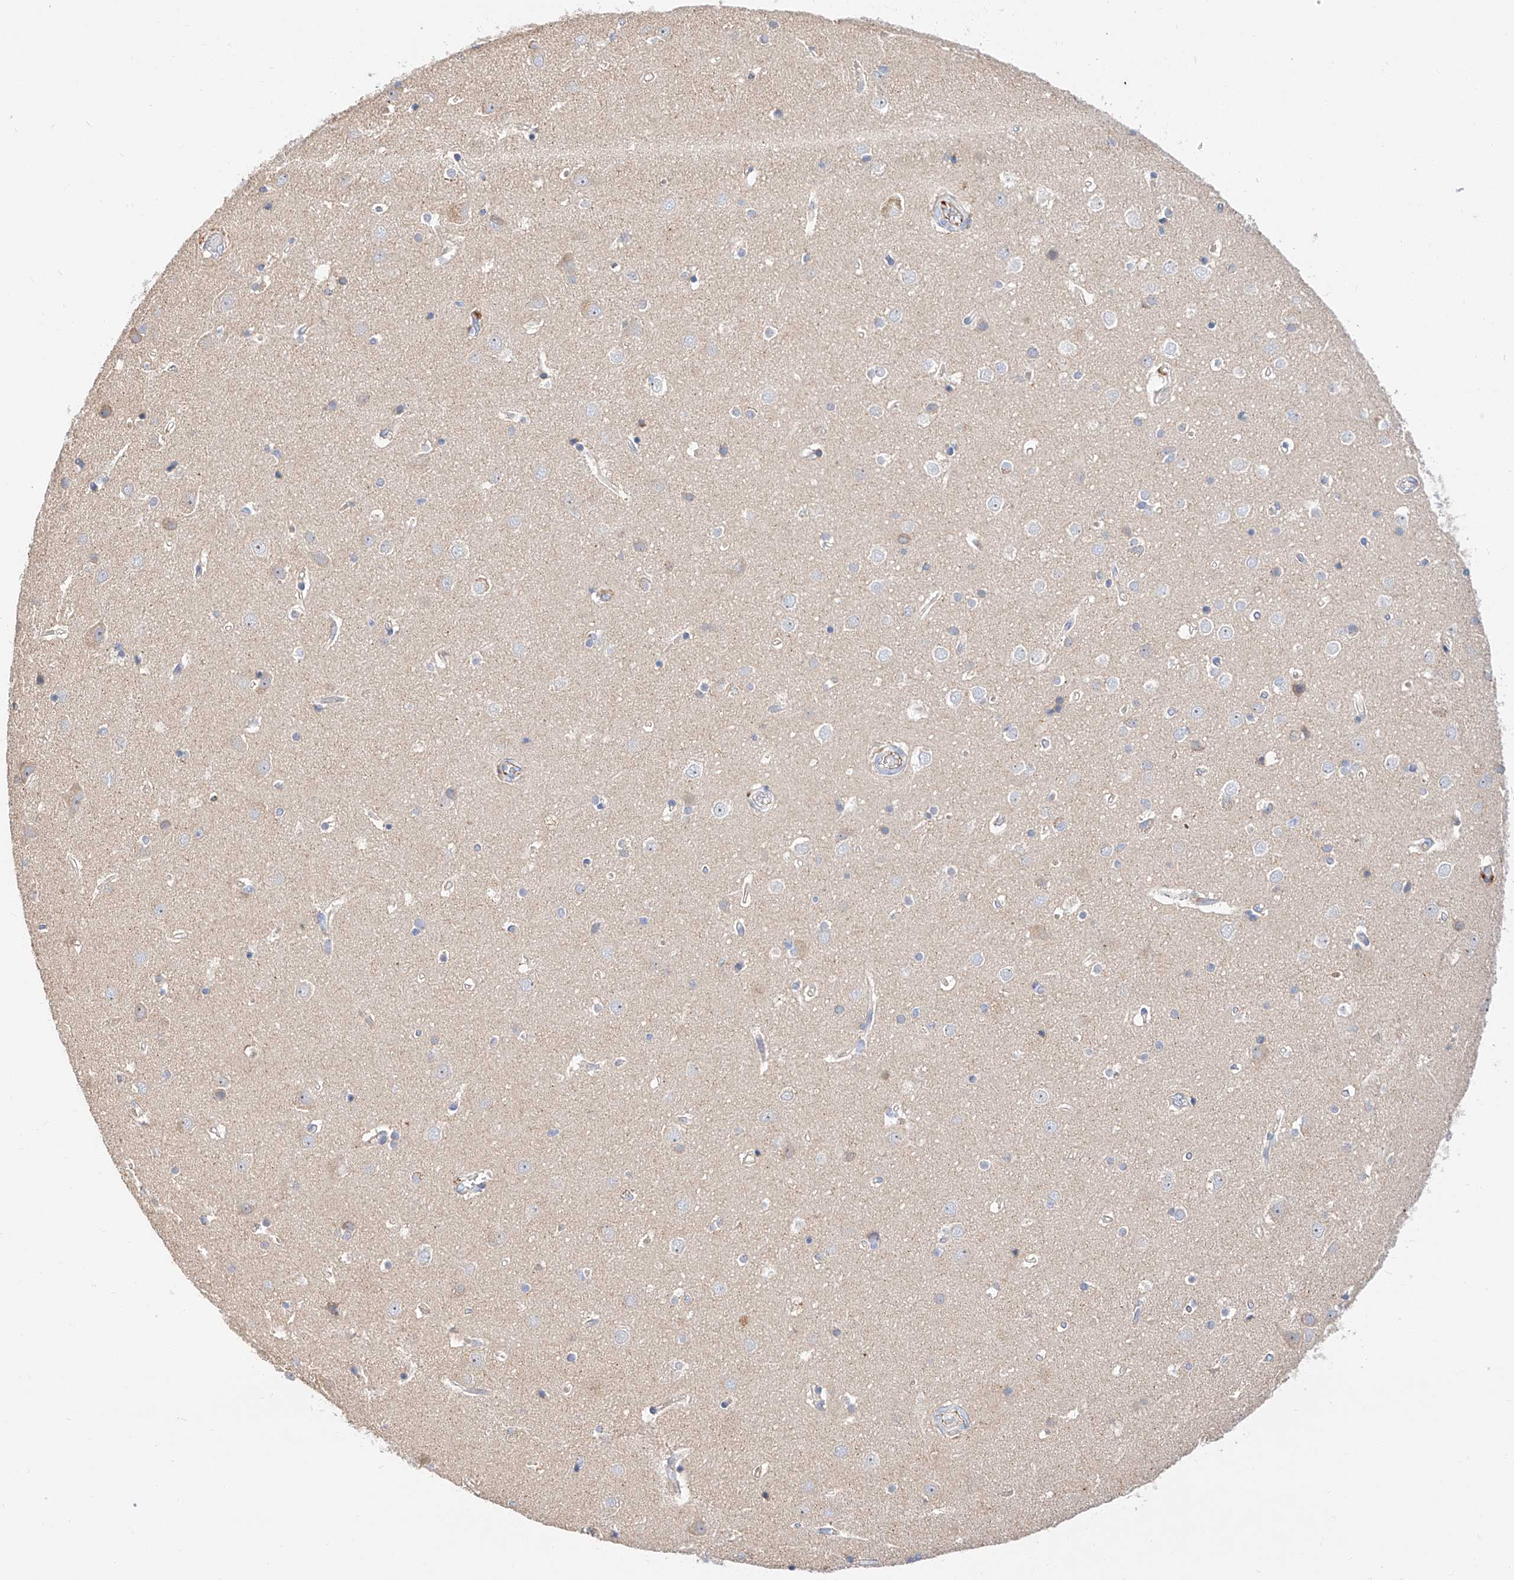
{"staining": {"intensity": "negative", "quantity": "none", "location": "none"}, "tissue": "cerebral cortex", "cell_type": "Endothelial cells", "image_type": "normal", "snomed": [{"axis": "morphology", "description": "Normal tissue, NOS"}, {"axis": "topography", "description": "Cerebral cortex"}], "caption": "Immunohistochemical staining of normal human cerebral cortex exhibits no significant expression in endothelial cells.", "gene": "GLMN", "patient": {"sex": "male", "age": 54}}